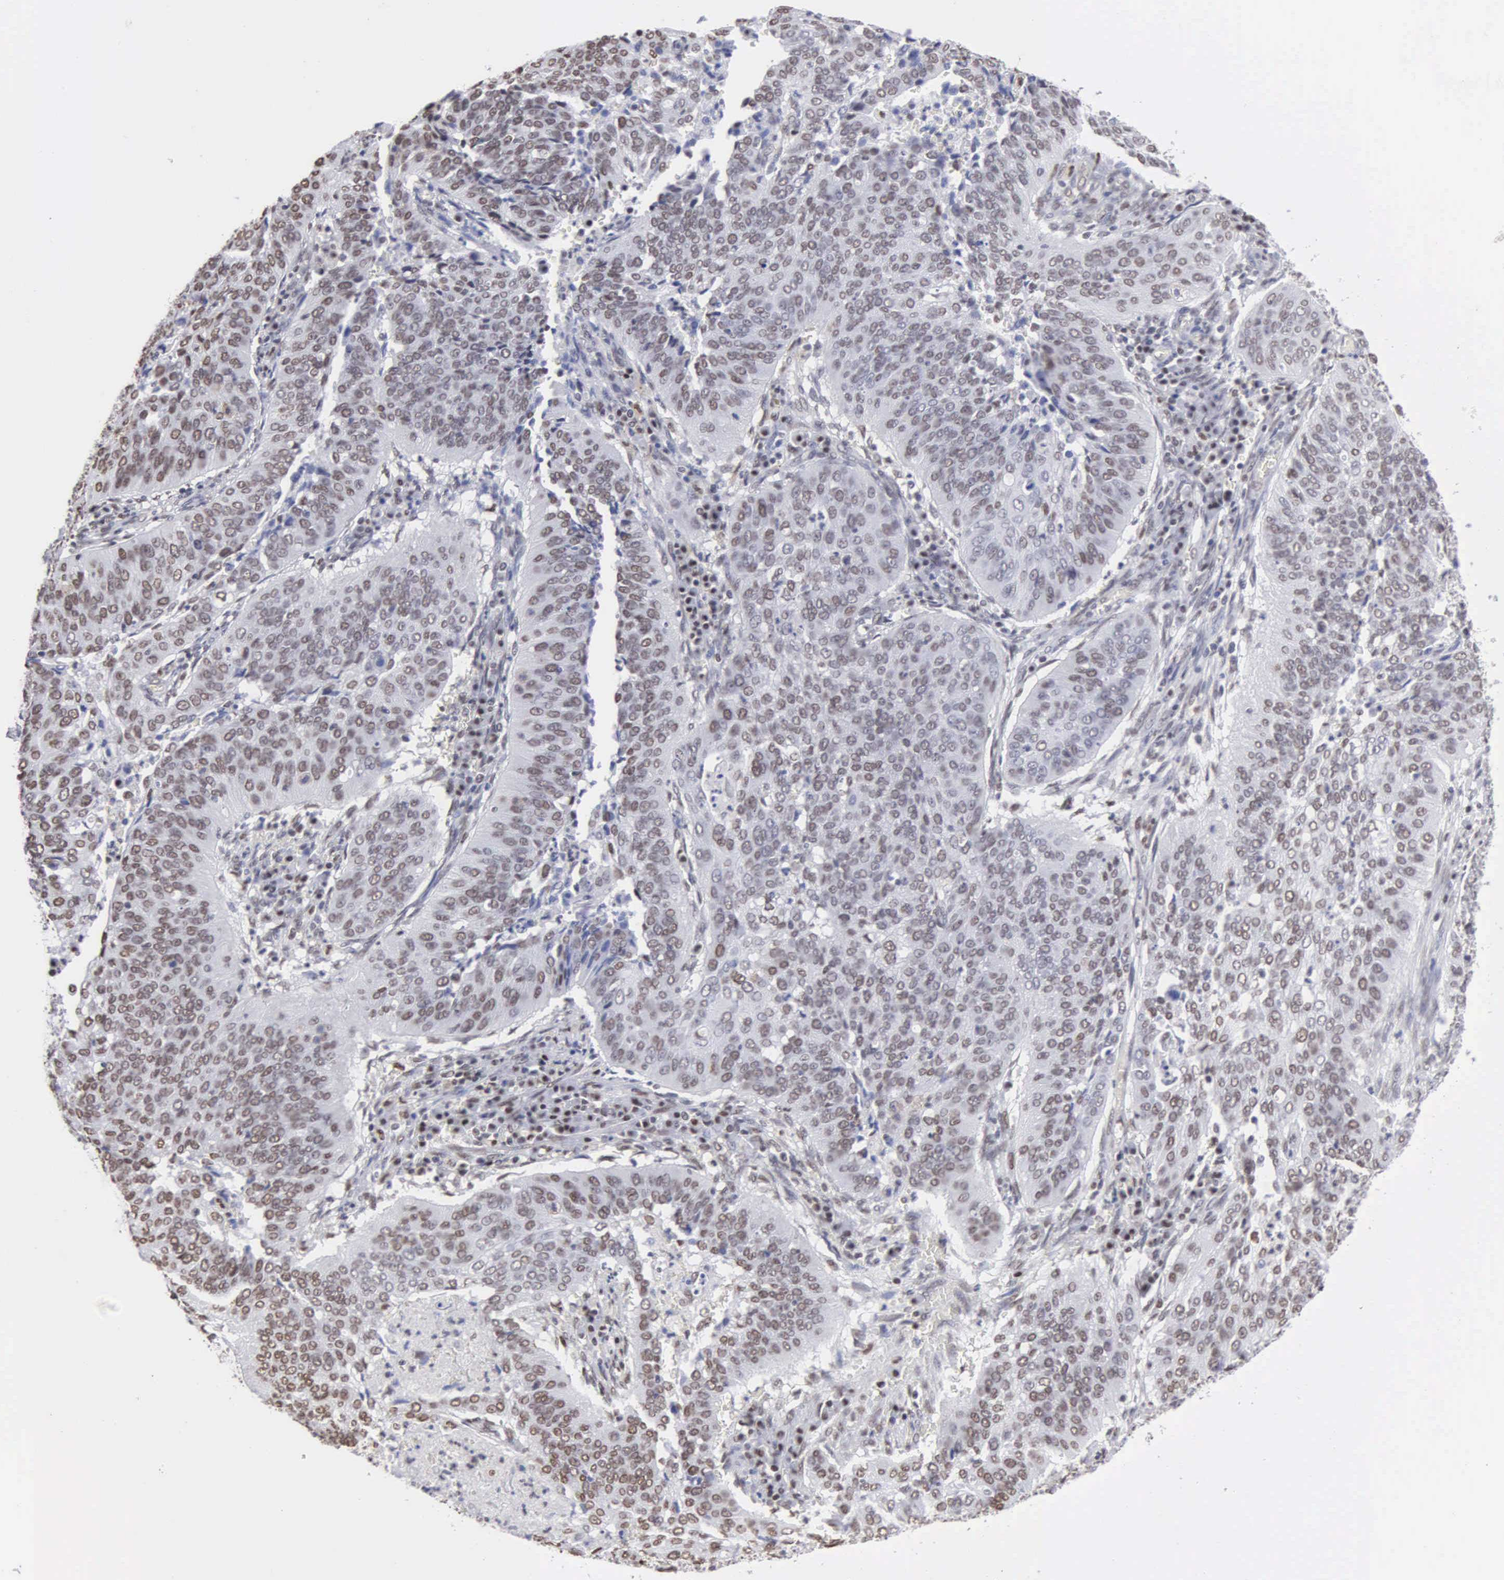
{"staining": {"intensity": "moderate", "quantity": "25%-75%", "location": "nuclear"}, "tissue": "cervical cancer", "cell_type": "Tumor cells", "image_type": "cancer", "snomed": [{"axis": "morphology", "description": "Squamous cell carcinoma, NOS"}, {"axis": "topography", "description": "Cervix"}], "caption": "Immunohistochemistry (IHC) micrograph of human cervical cancer stained for a protein (brown), which reveals medium levels of moderate nuclear positivity in approximately 25%-75% of tumor cells.", "gene": "CCNG1", "patient": {"sex": "female", "age": 39}}